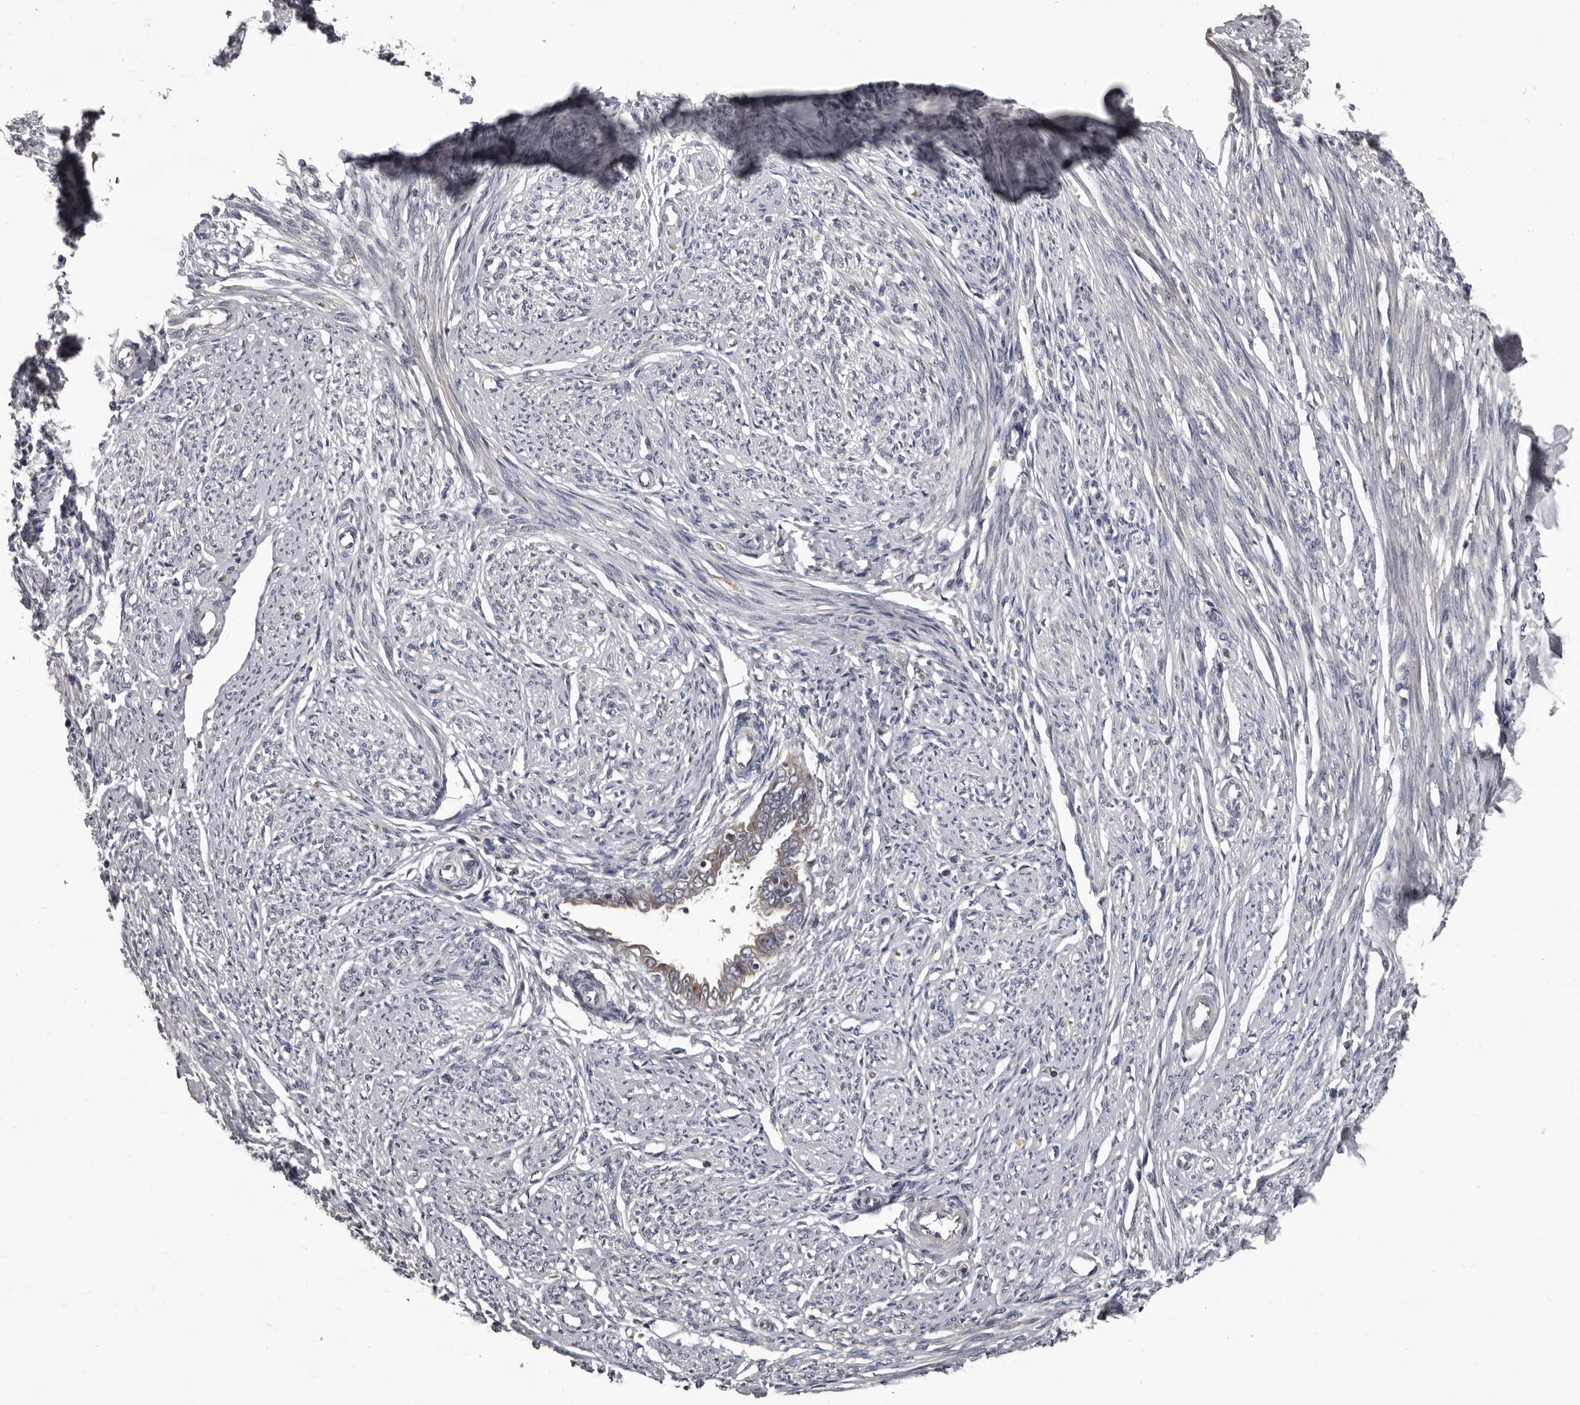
{"staining": {"intensity": "negative", "quantity": "none", "location": "none"}, "tissue": "endometrium", "cell_type": "Cells in endometrial stroma", "image_type": "normal", "snomed": [{"axis": "morphology", "description": "Normal tissue, NOS"}, {"axis": "topography", "description": "Endometrium"}], "caption": "An image of endometrium stained for a protein shows no brown staining in cells in endometrial stroma.", "gene": "ALDH5A1", "patient": {"sex": "female", "age": 56}}